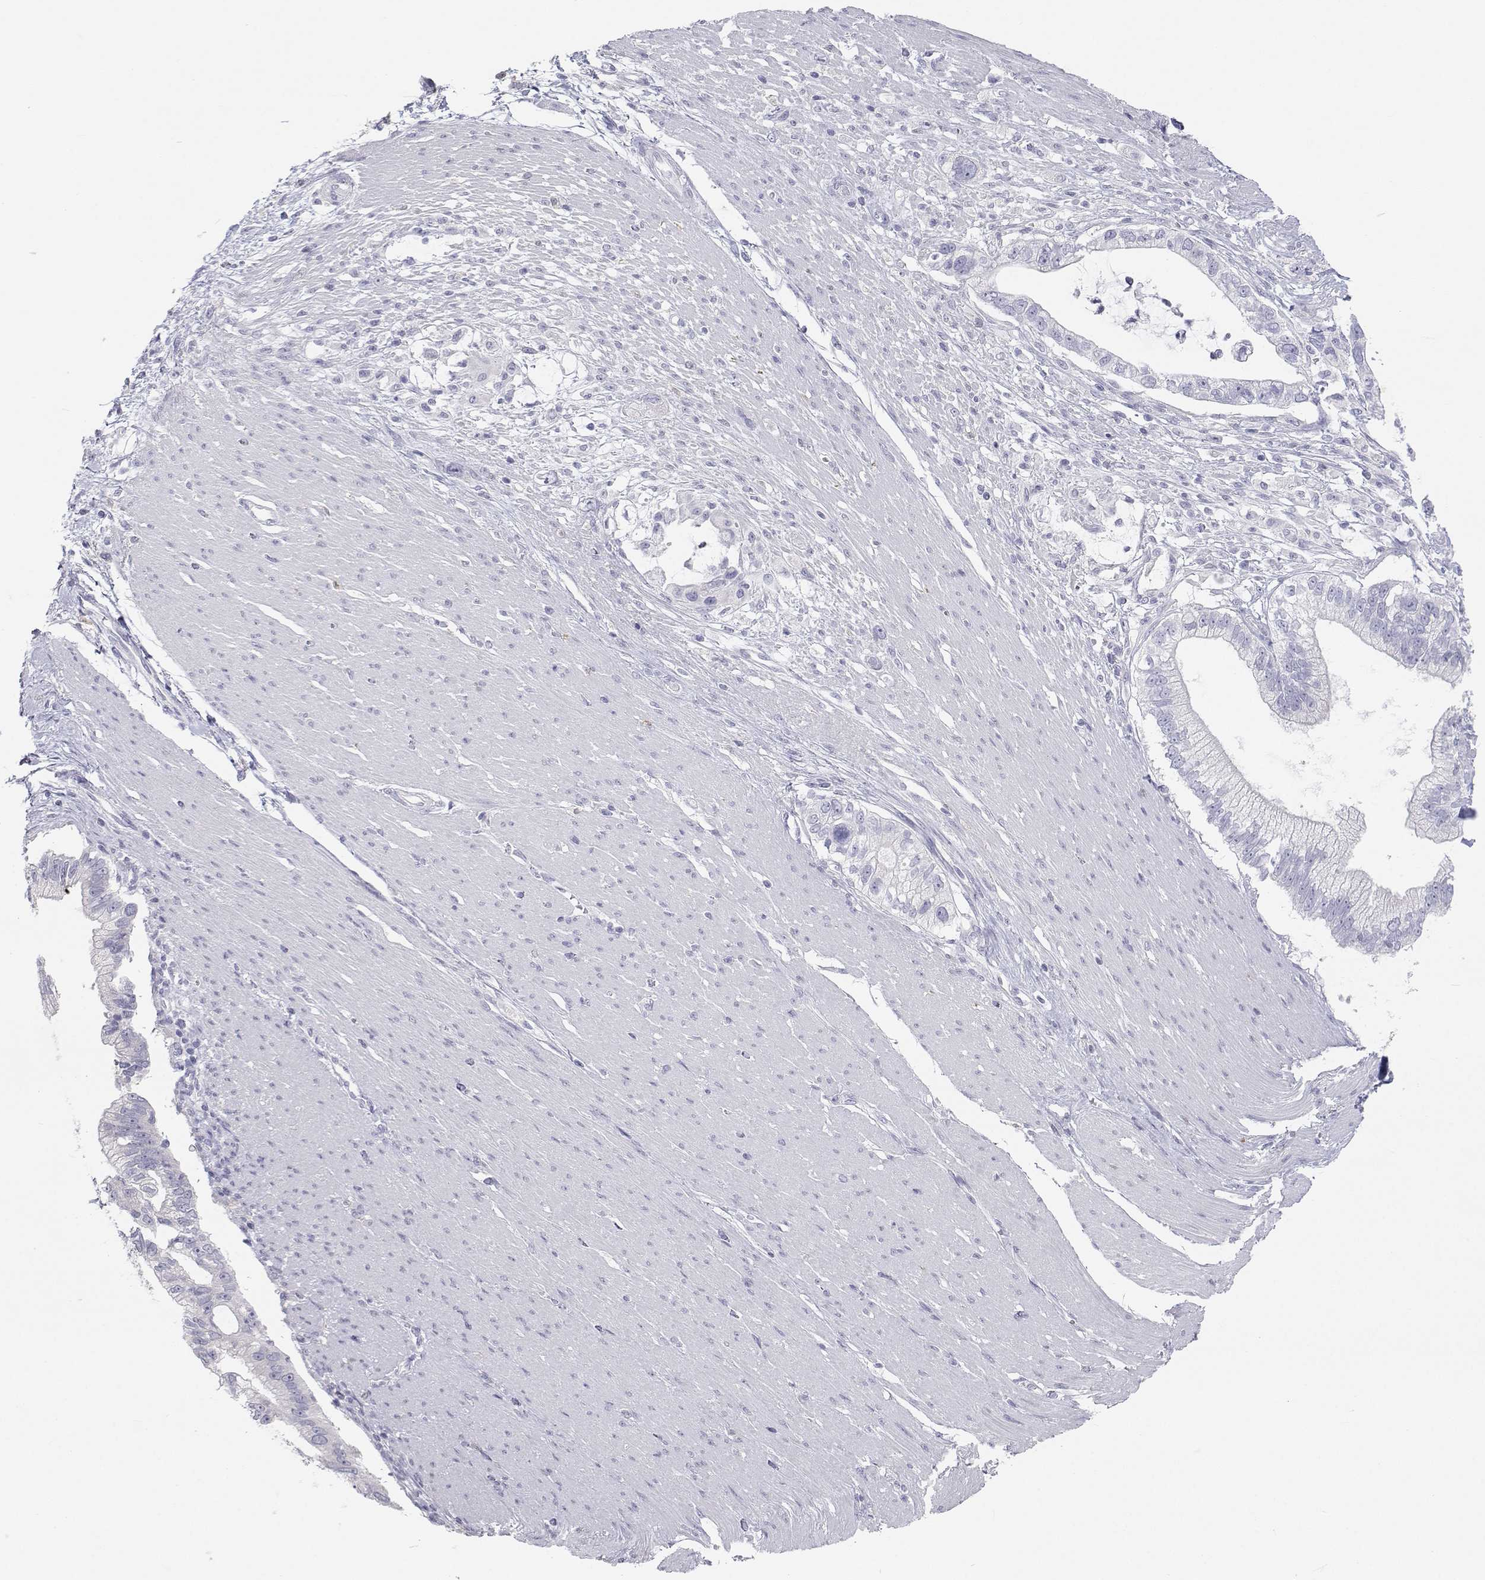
{"staining": {"intensity": "negative", "quantity": "none", "location": "none"}, "tissue": "pancreatic cancer", "cell_type": "Tumor cells", "image_type": "cancer", "snomed": [{"axis": "morphology", "description": "Adenocarcinoma, NOS"}, {"axis": "topography", "description": "Pancreas"}], "caption": "Immunohistochemical staining of pancreatic cancer (adenocarcinoma) displays no significant staining in tumor cells. (DAB (3,3'-diaminobenzidine) immunohistochemistry (IHC) visualized using brightfield microscopy, high magnification).", "gene": "TTN", "patient": {"sex": "male", "age": 70}}